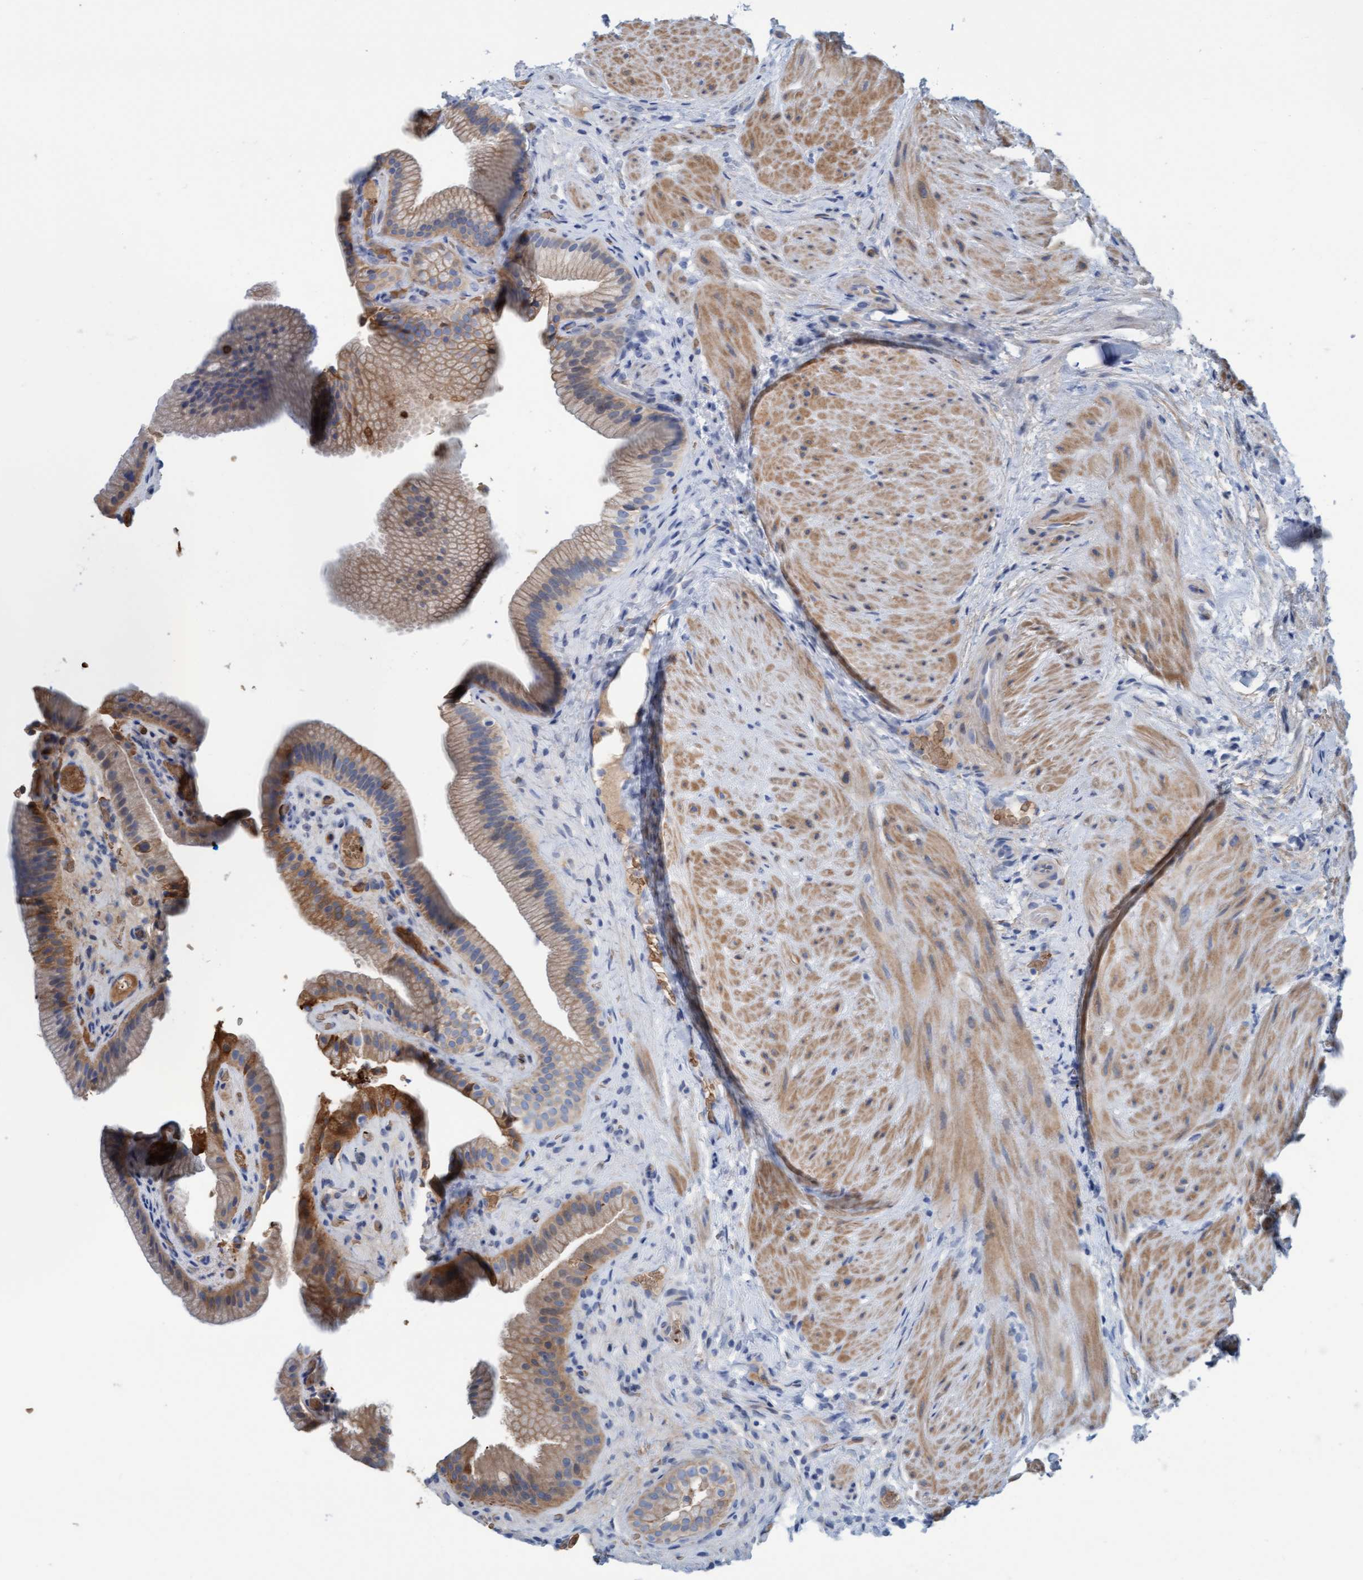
{"staining": {"intensity": "moderate", "quantity": "25%-75%", "location": "cytoplasmic/membranous"}, "tissue": "gallbladder", "cell_type": "Glandular cells", "image_type": "normal", "snomed": [{"axis": "morphology", "description": "Normal tissue, NOS"}, {"axis": "topography", "description": "Gallbladder"}], "caption": "Benign gallbladder exhibits moderate cytoplasmic/membranous expression in about 25%-75% of glandular cells.", "gene": "P2RX5", "patient": {"sex": "male", "age": 49}}